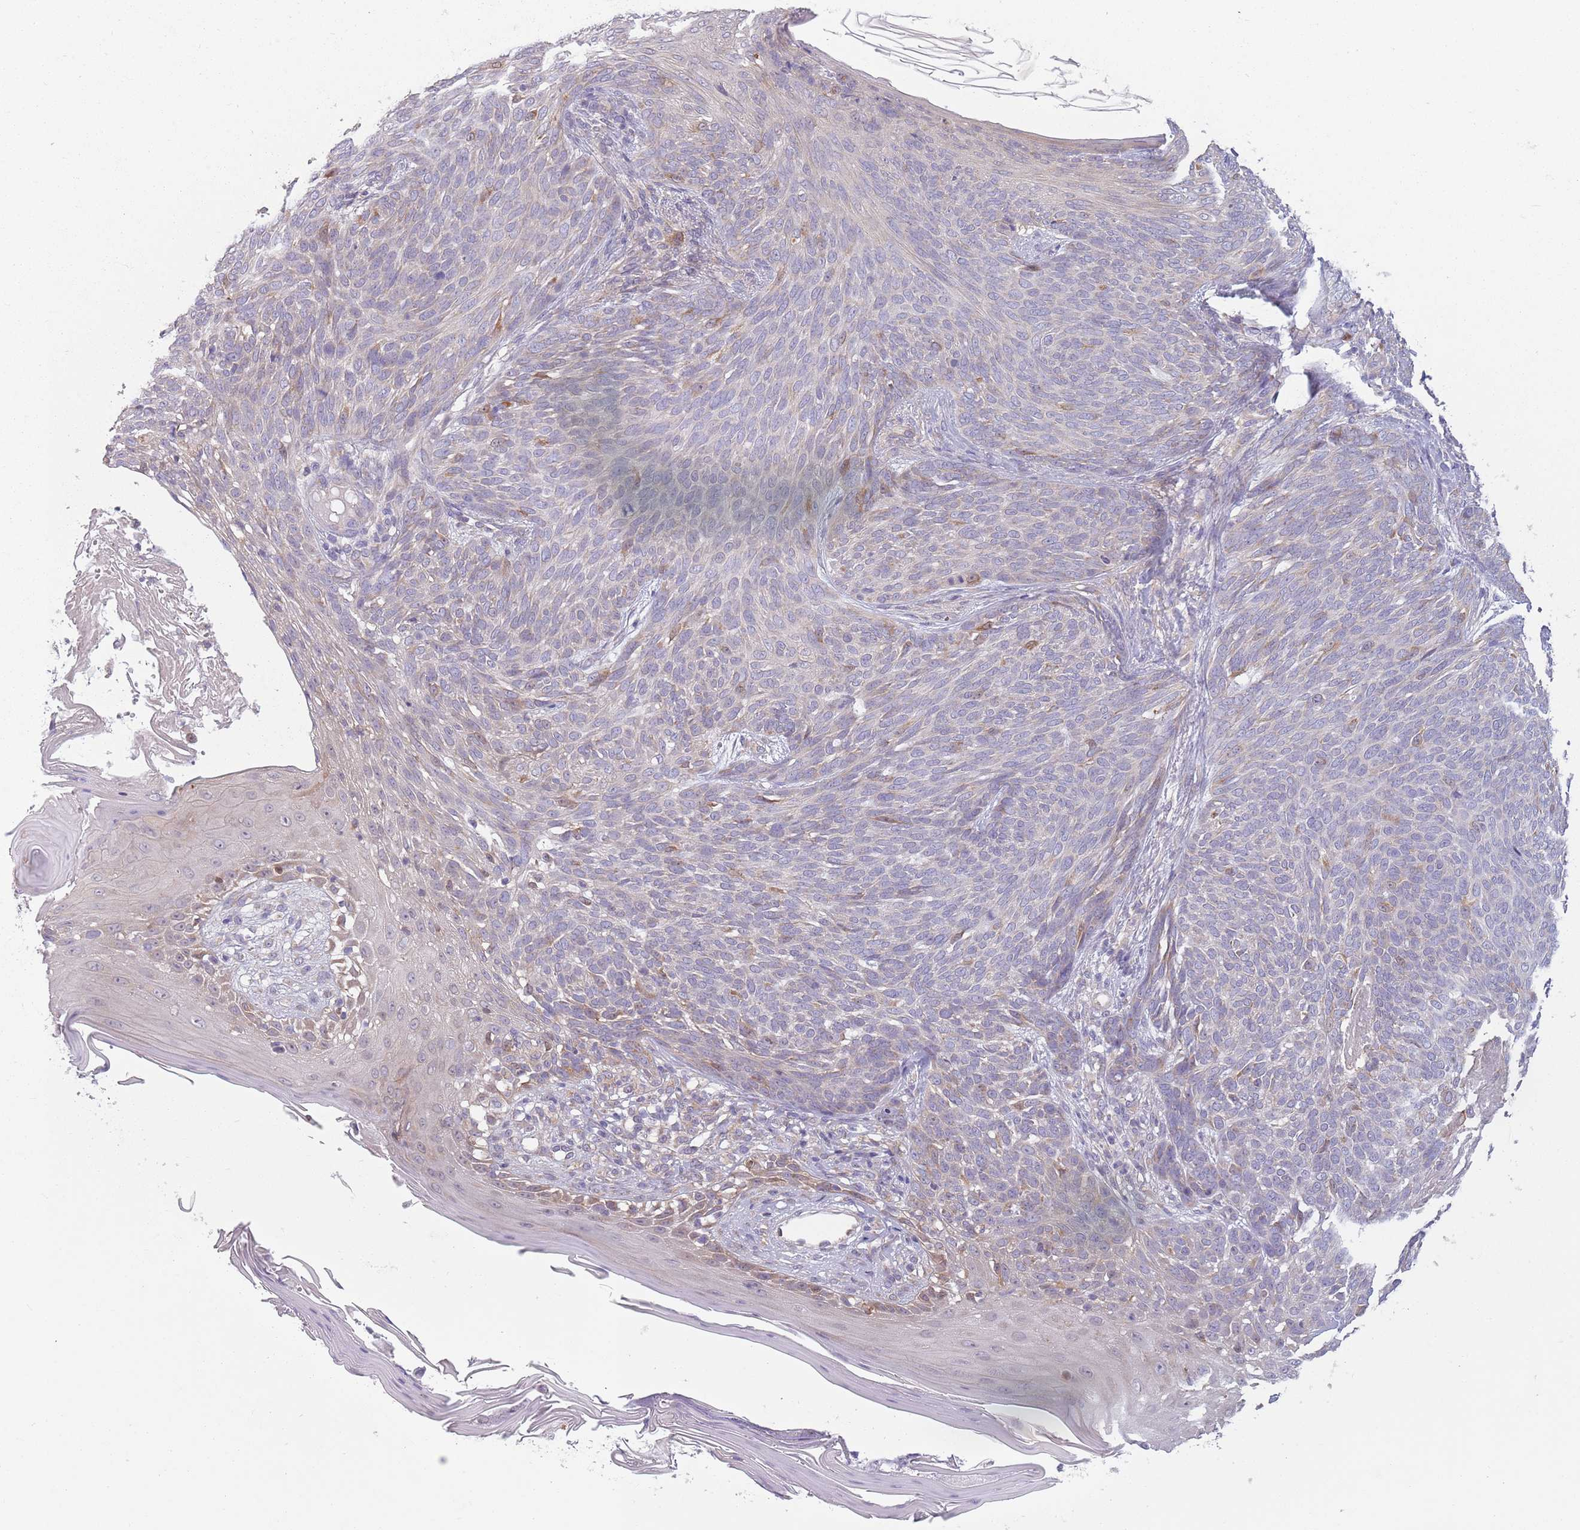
{"staining": {"intensity": "negative", "quantity": "none", "location": "none"}, "tissue": "skin cancer", "cell_type": "Tumor cells", "image_type": "cancer", "snomed": [{"axis": "morphology", "description": "Basal cell carcinoma"}, {"axis": "topography", "description": "Skin"}], "caption": "Immunohistochemistry of human basal cell carcinoma (skin) shows no positivity in tumor cells.", "gene": "COQ5", "patient": {"sex": "female", "age": 86}}